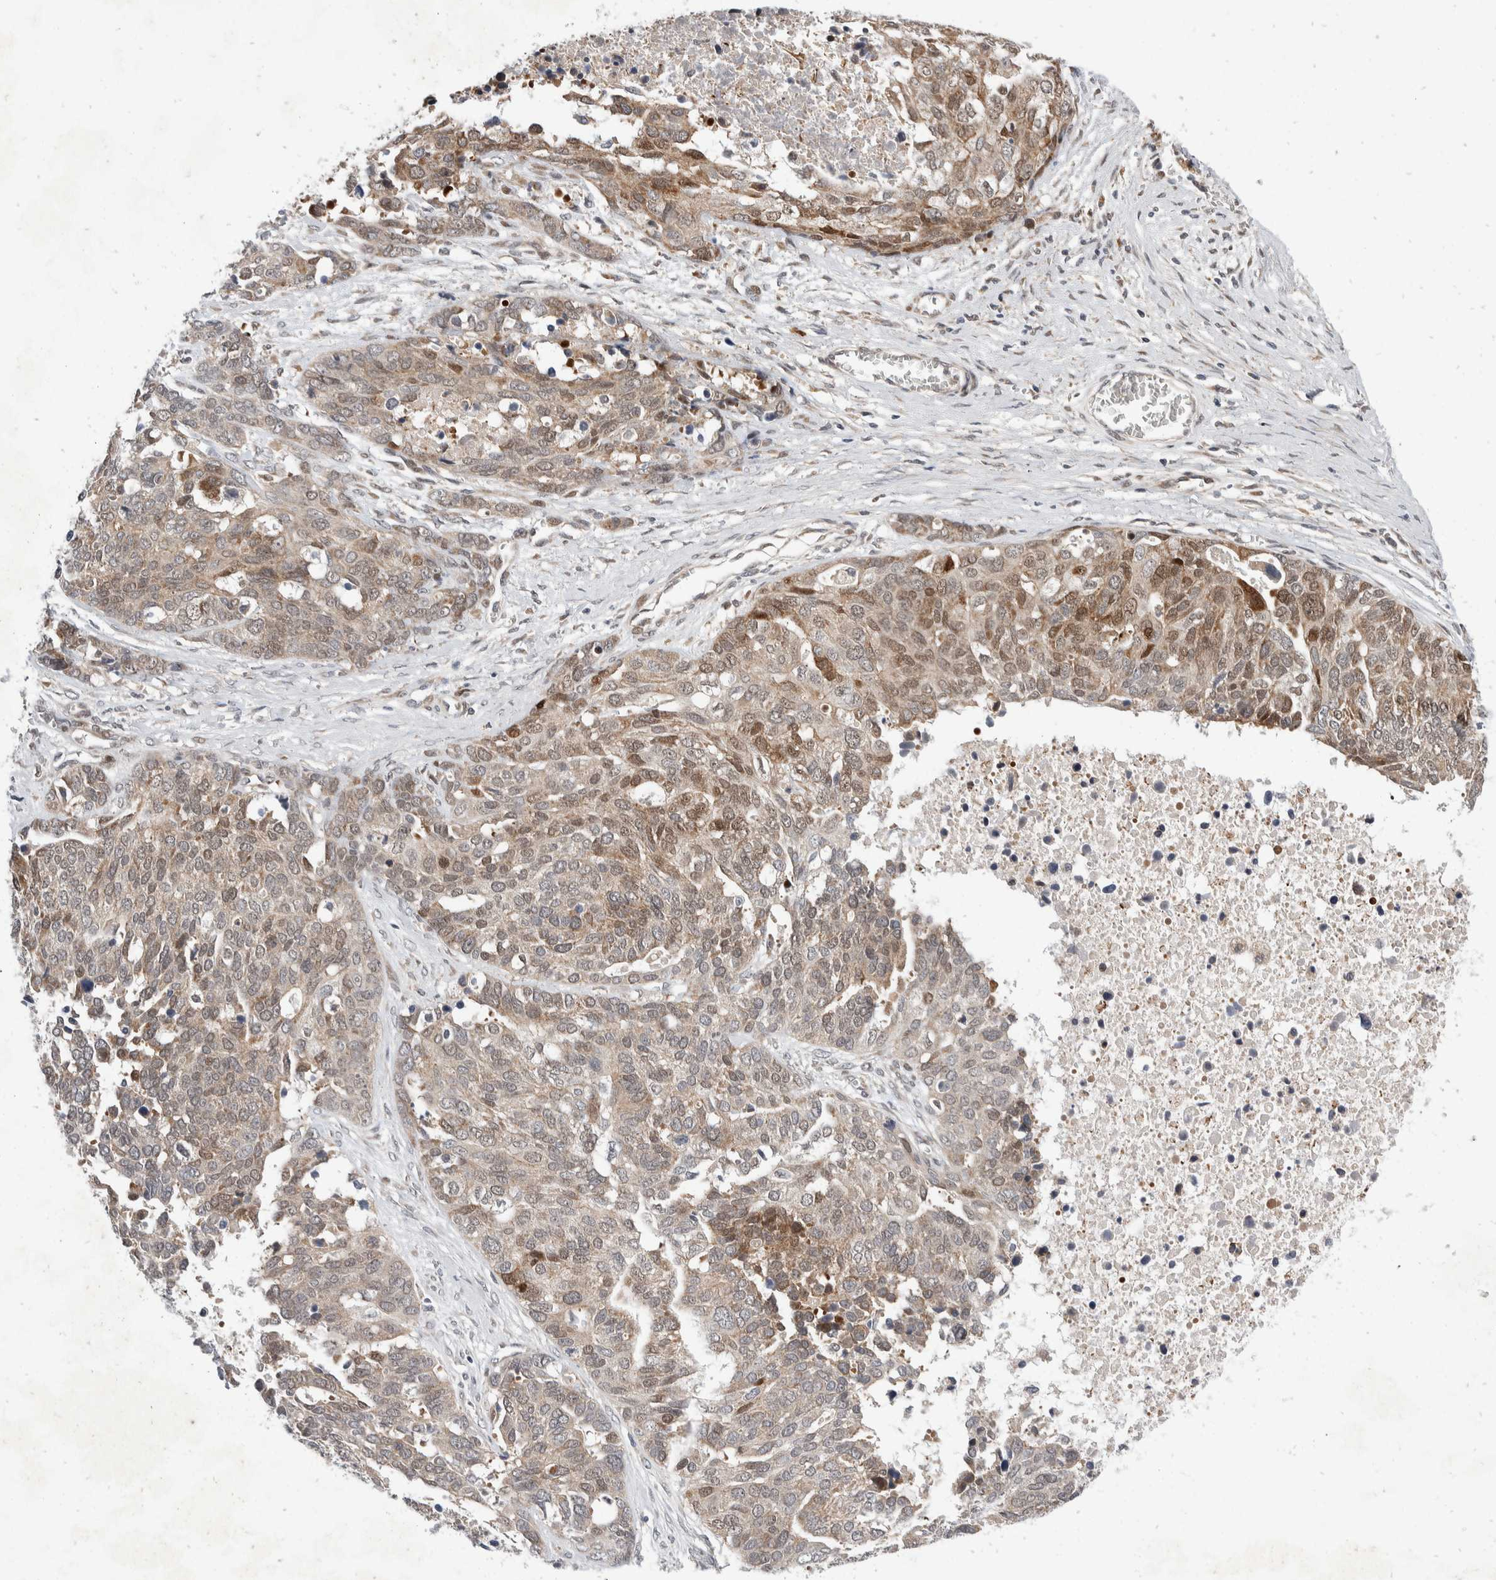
{"staining": {"intensity": "moderate", "quantity": "25%-75%", "location": "cytoplasmic/membranous,nuclear"}, "tissue": "ovarian cancer", "cell_type": "Tumor cells", "image_type": "cancer", "snomed": [{"axis": "morphology", "description": "Cystadenocarcinoma, serous, NOS"}, {"axis": "topography", "description": "Ovary"}], "caption": "IHC photomicrograph of human ovarian cancer (serous cystadenocarcinoma) stained for a protein (brown), which shows medium levels of moderate cytoplasmic/membranous and nuclear expression in about 25%-75% of tumor cells.", "gene": "ZNF703", "patient": {"sex": "female", "age": 44}}